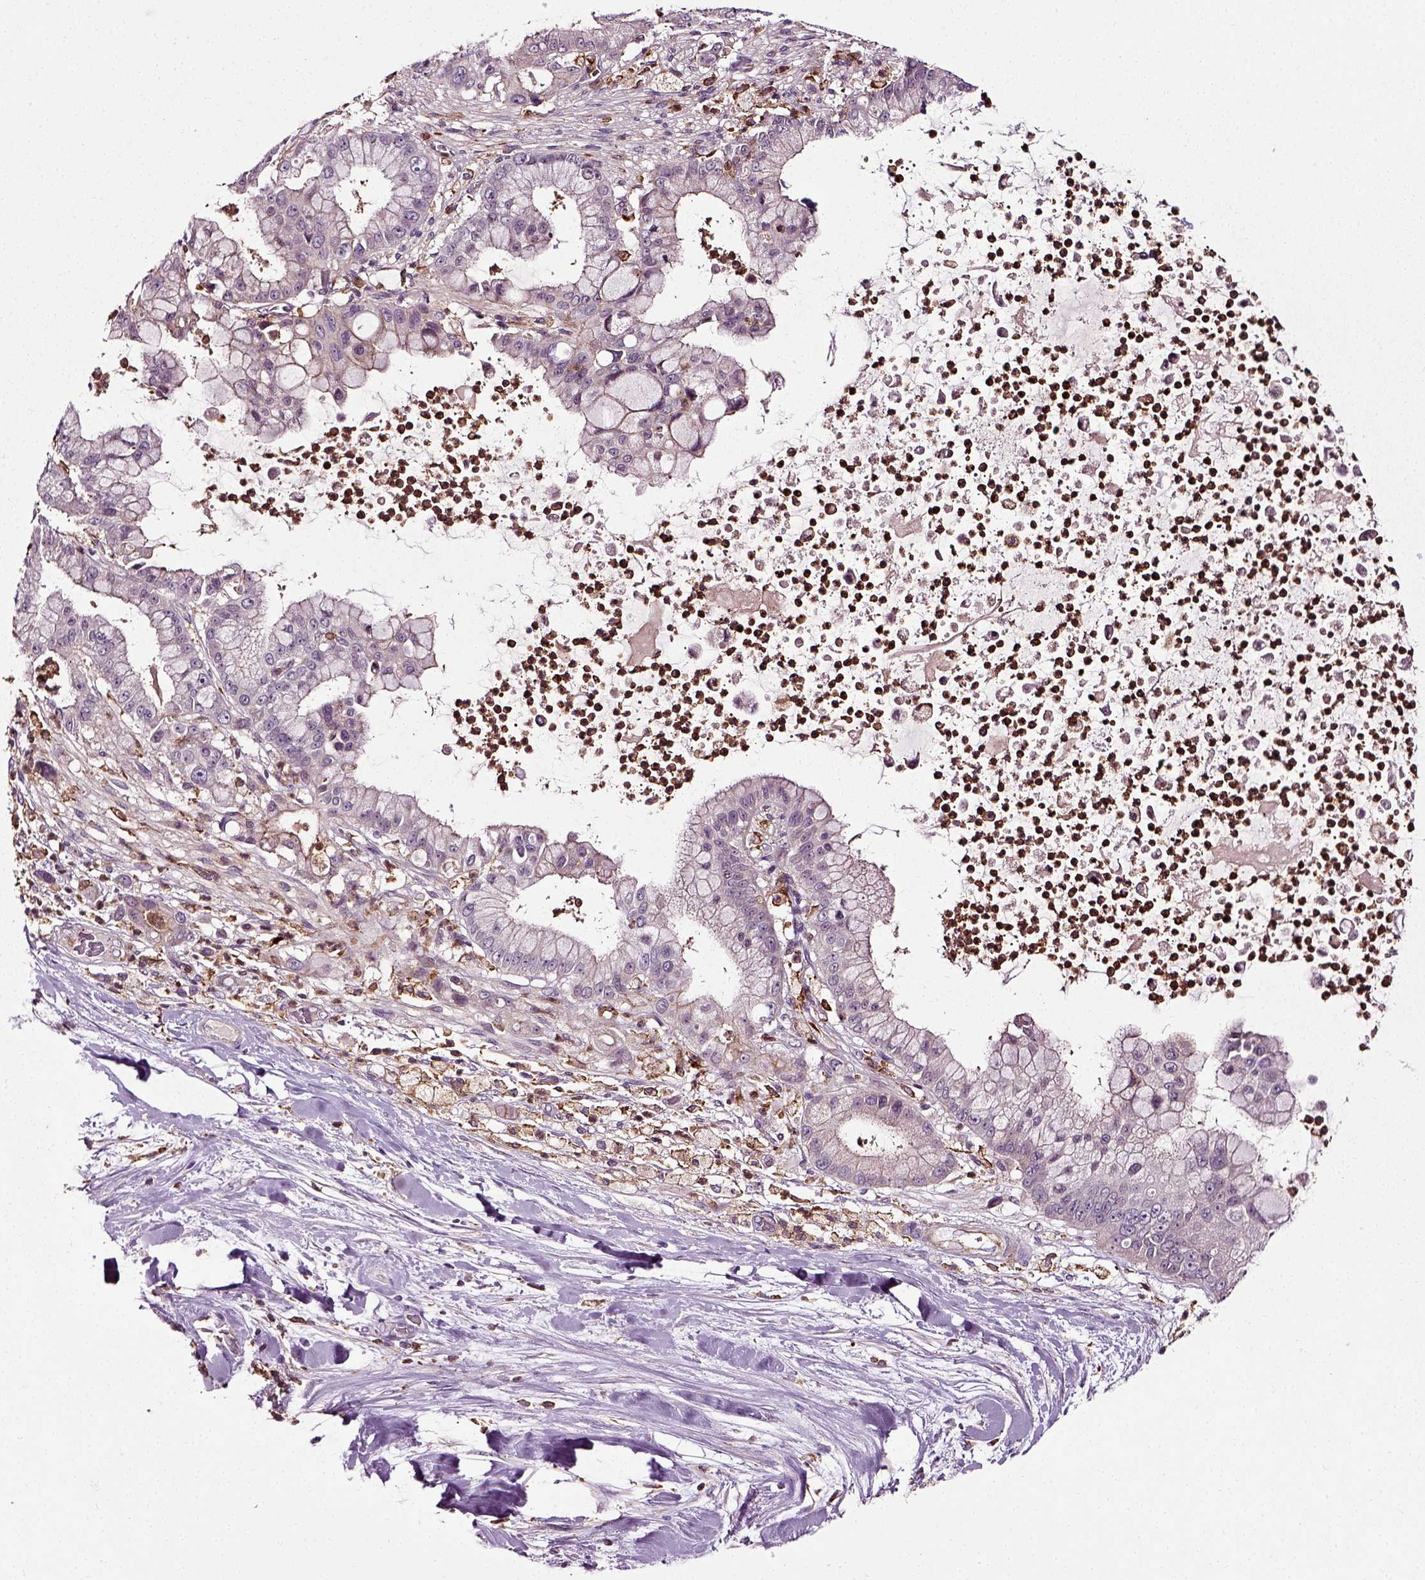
{"staining": {"intensity": "negative", "quantity": "none", "location": "none"}, "tissue": "liver cancer", "cell_type": "Tumor cells", "image_type": "cancer", "snomed": [{"axis": "morphology", "description": "Cholangiocarcinoma"}, {"axis": "topography", "description": "Liver"}], "caption": "Protein analysis of liver cancer (cholangiocarcinoma) exhibits no significant positivity in tumor cells. The staining is performed using DAB (3,3'-diaminobenzidine) brown chromogen with nuclei counter-stained in using hematoxylin.", "gene": "RHOF", "patient": {"sex": "female", "age": 54}}